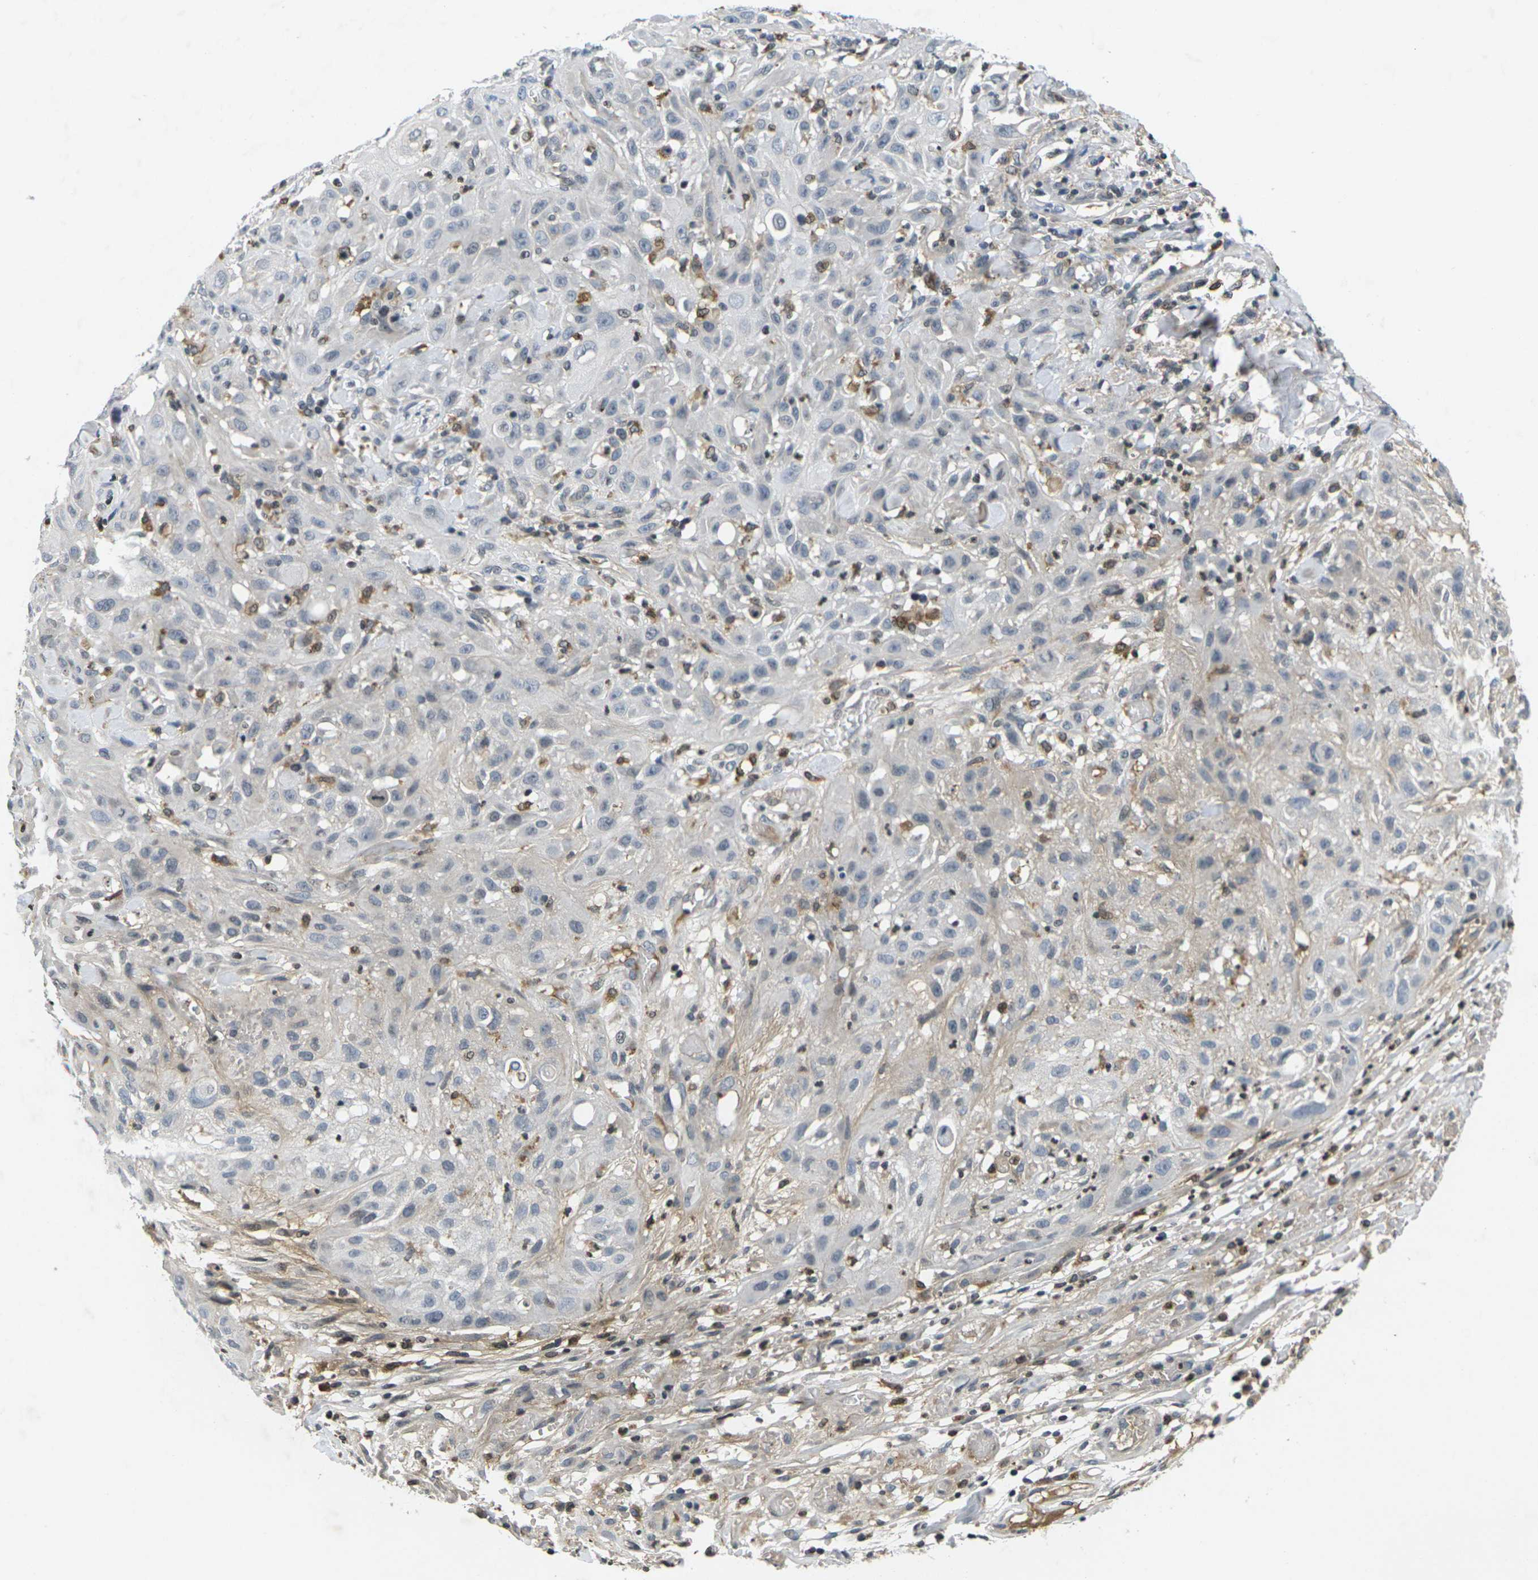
{"staining": {"intensity": "negative", "quantity": "none", "location": "none"}, "tissue": "skin cancer", "cell_type": "Tumor cells", "image_type": "cancer", "snomed": [{"axis": "morphology", "description": "Squamous cell carcinoma, NOS"}, {"axis": "topography", "description": "Skin"}], "caption": "The photomicrograph displays no significant positivity in tumor cells of squamous cell carcinoma (skin).", "gene": "C1QC", "patient": {"sex": "male", "age": 75}}